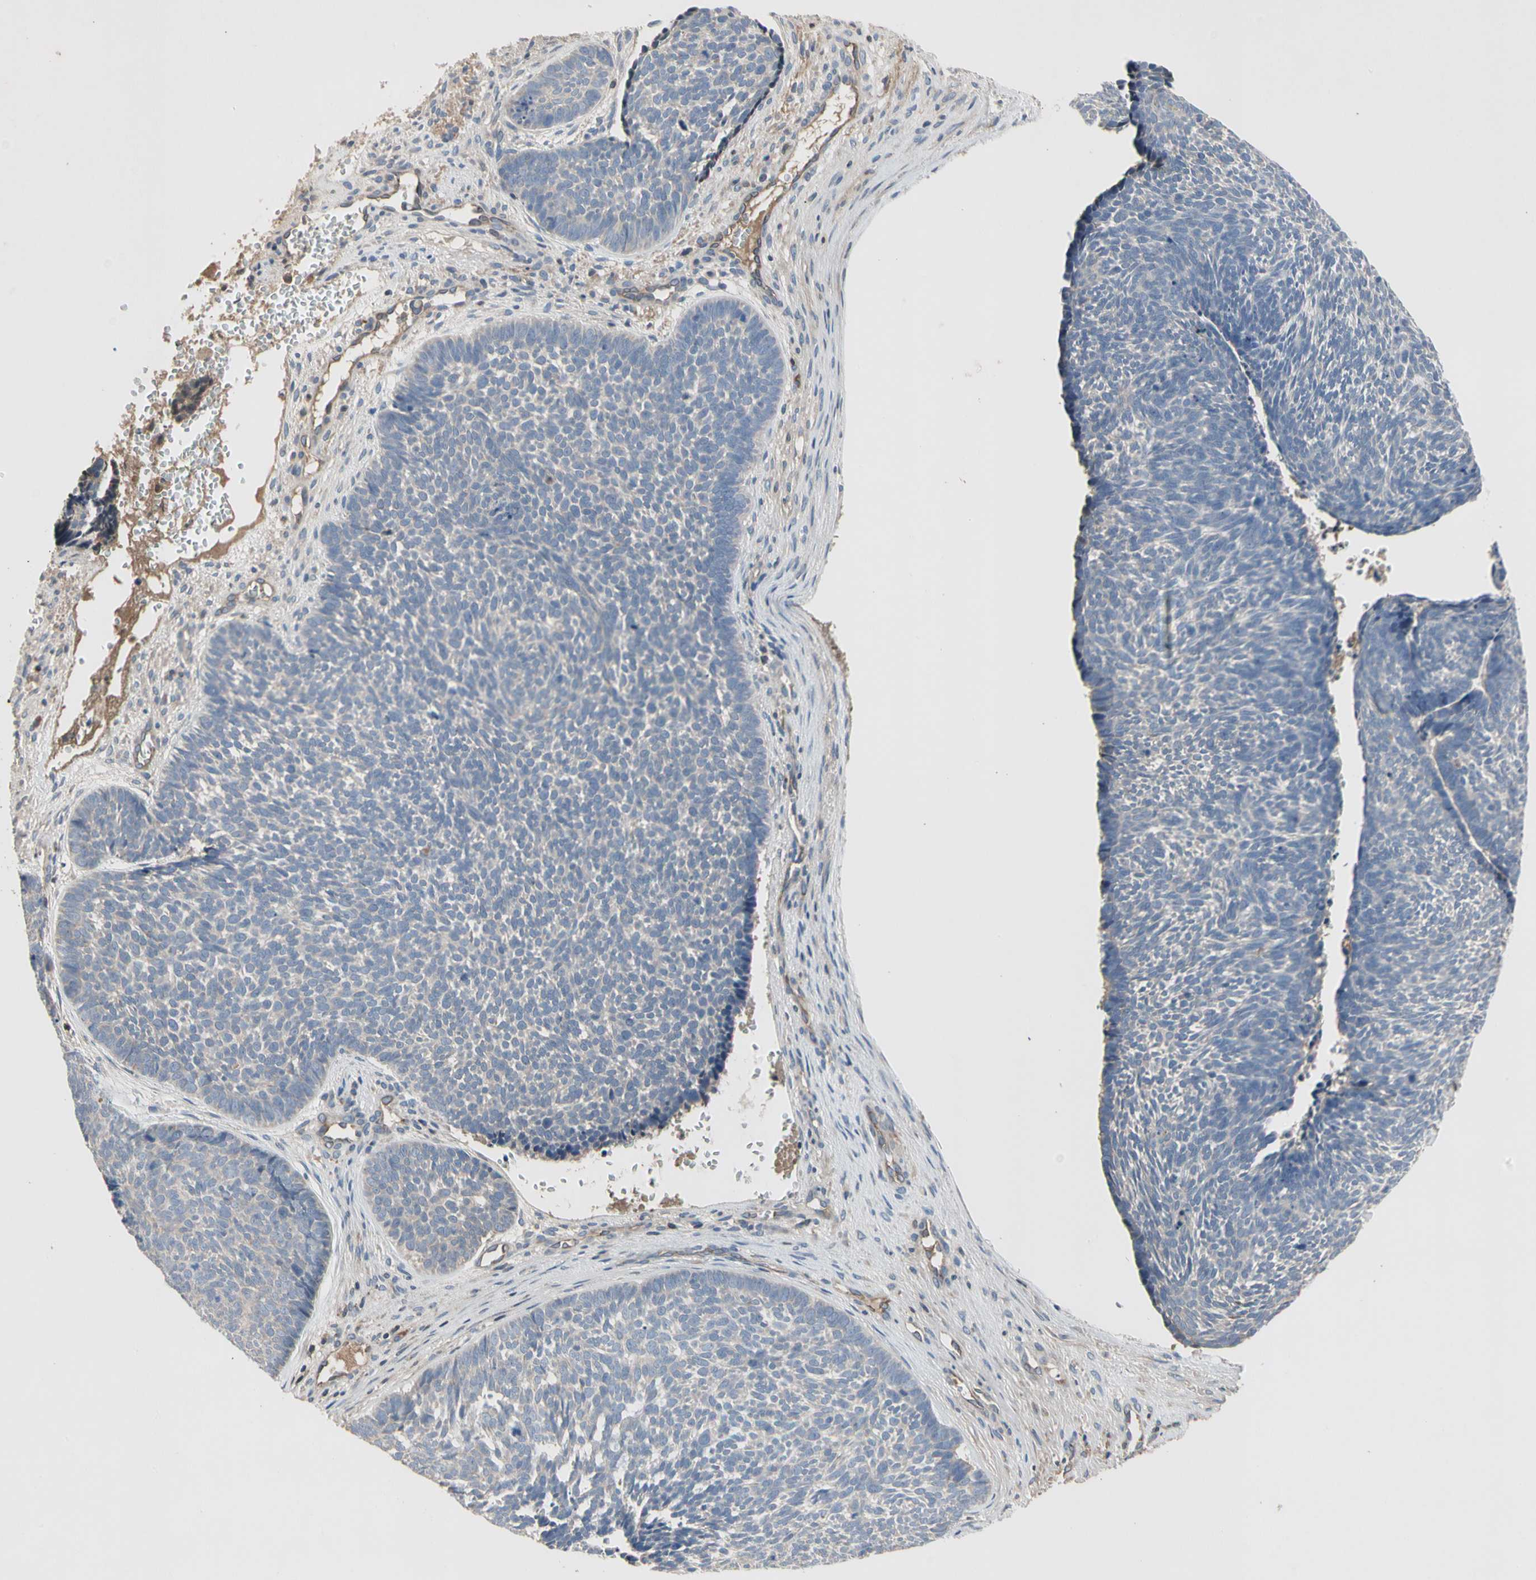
{"staining": {"intensity": "negative", "quantity": "none", "location": "none"}, "tissue": "skin cancer", "cell_type": "Tumor cells", "image_type": "cancer", "snomed": [{"axis": "morphology", "description": "Basal cell carcinoma"}, {"axis": "topography", "description": "Skin"}], "caption": "Immunohistochemistry (IHC) histopathology image of neoplastic tissue: human skin cancer (basal cell carcinoma) stained with DAB (3,3'-diaminobenzidine) reveals no significant protein expression in tumor cells.", "gene": "CRTAC1", "patient": {"sex": "male", "age": 84}}